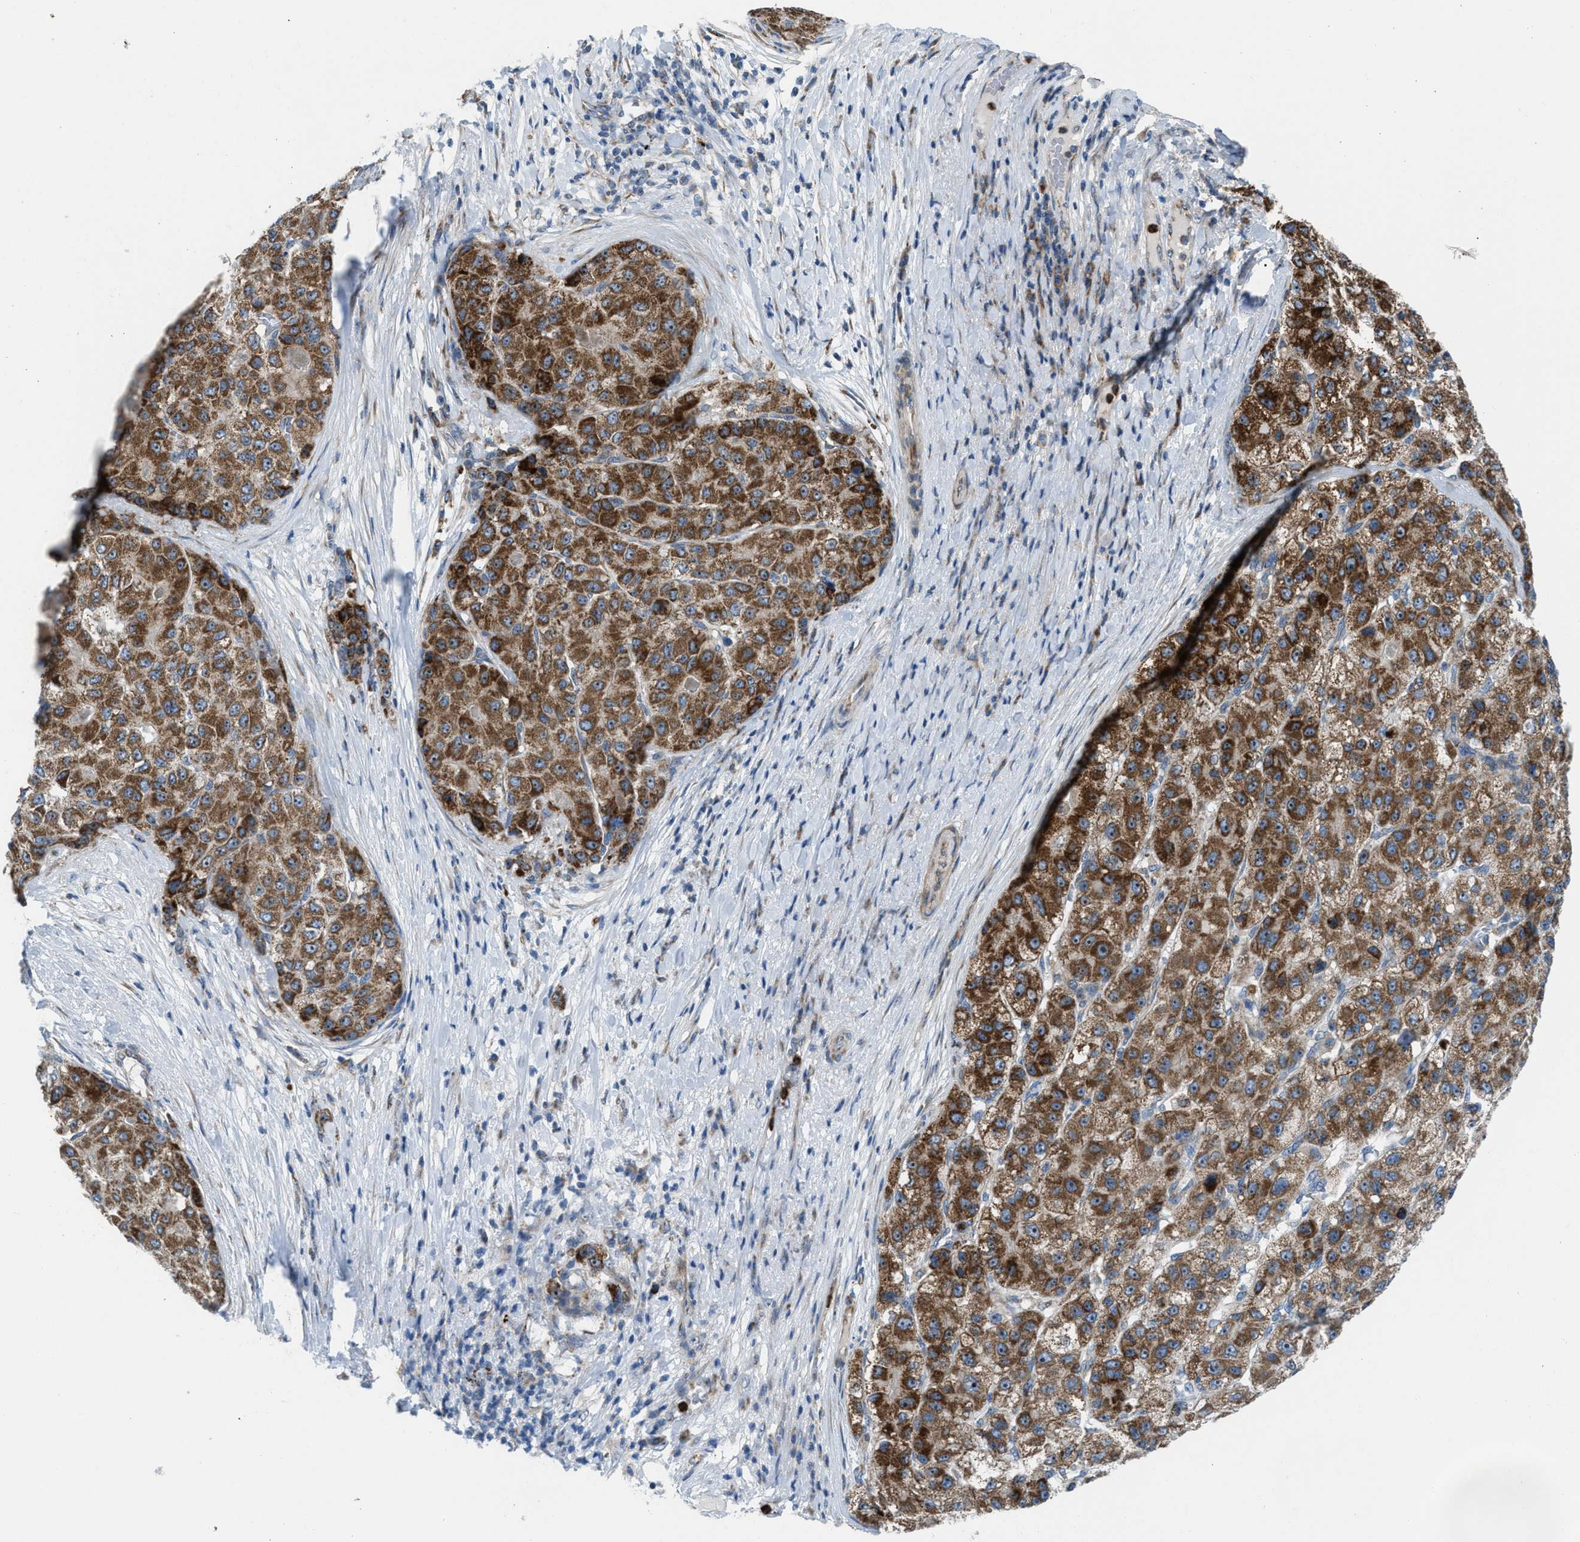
{"staining": {"intensity": "strong", "quantity": ">75%", "location": "cytoplasmic/membranous,nuclear"}, "tissue": "liver cancer", "cell_type": "Tumor cells", "image_type": "cancer", "snomed": [{"axis": "morphology", "description": "Carcinoma, Hepatocellular, NOS"}, {"axis": "topography", "description": "Liver"}], "caption": "Protein staining shows strong cytoplasmic/membranous and nuclear positivity in about >75% of tumor cells in liver hepatocellular carcinoma.", "gene": "TPH1", "patient": {"sex": "male", "age": 80}}